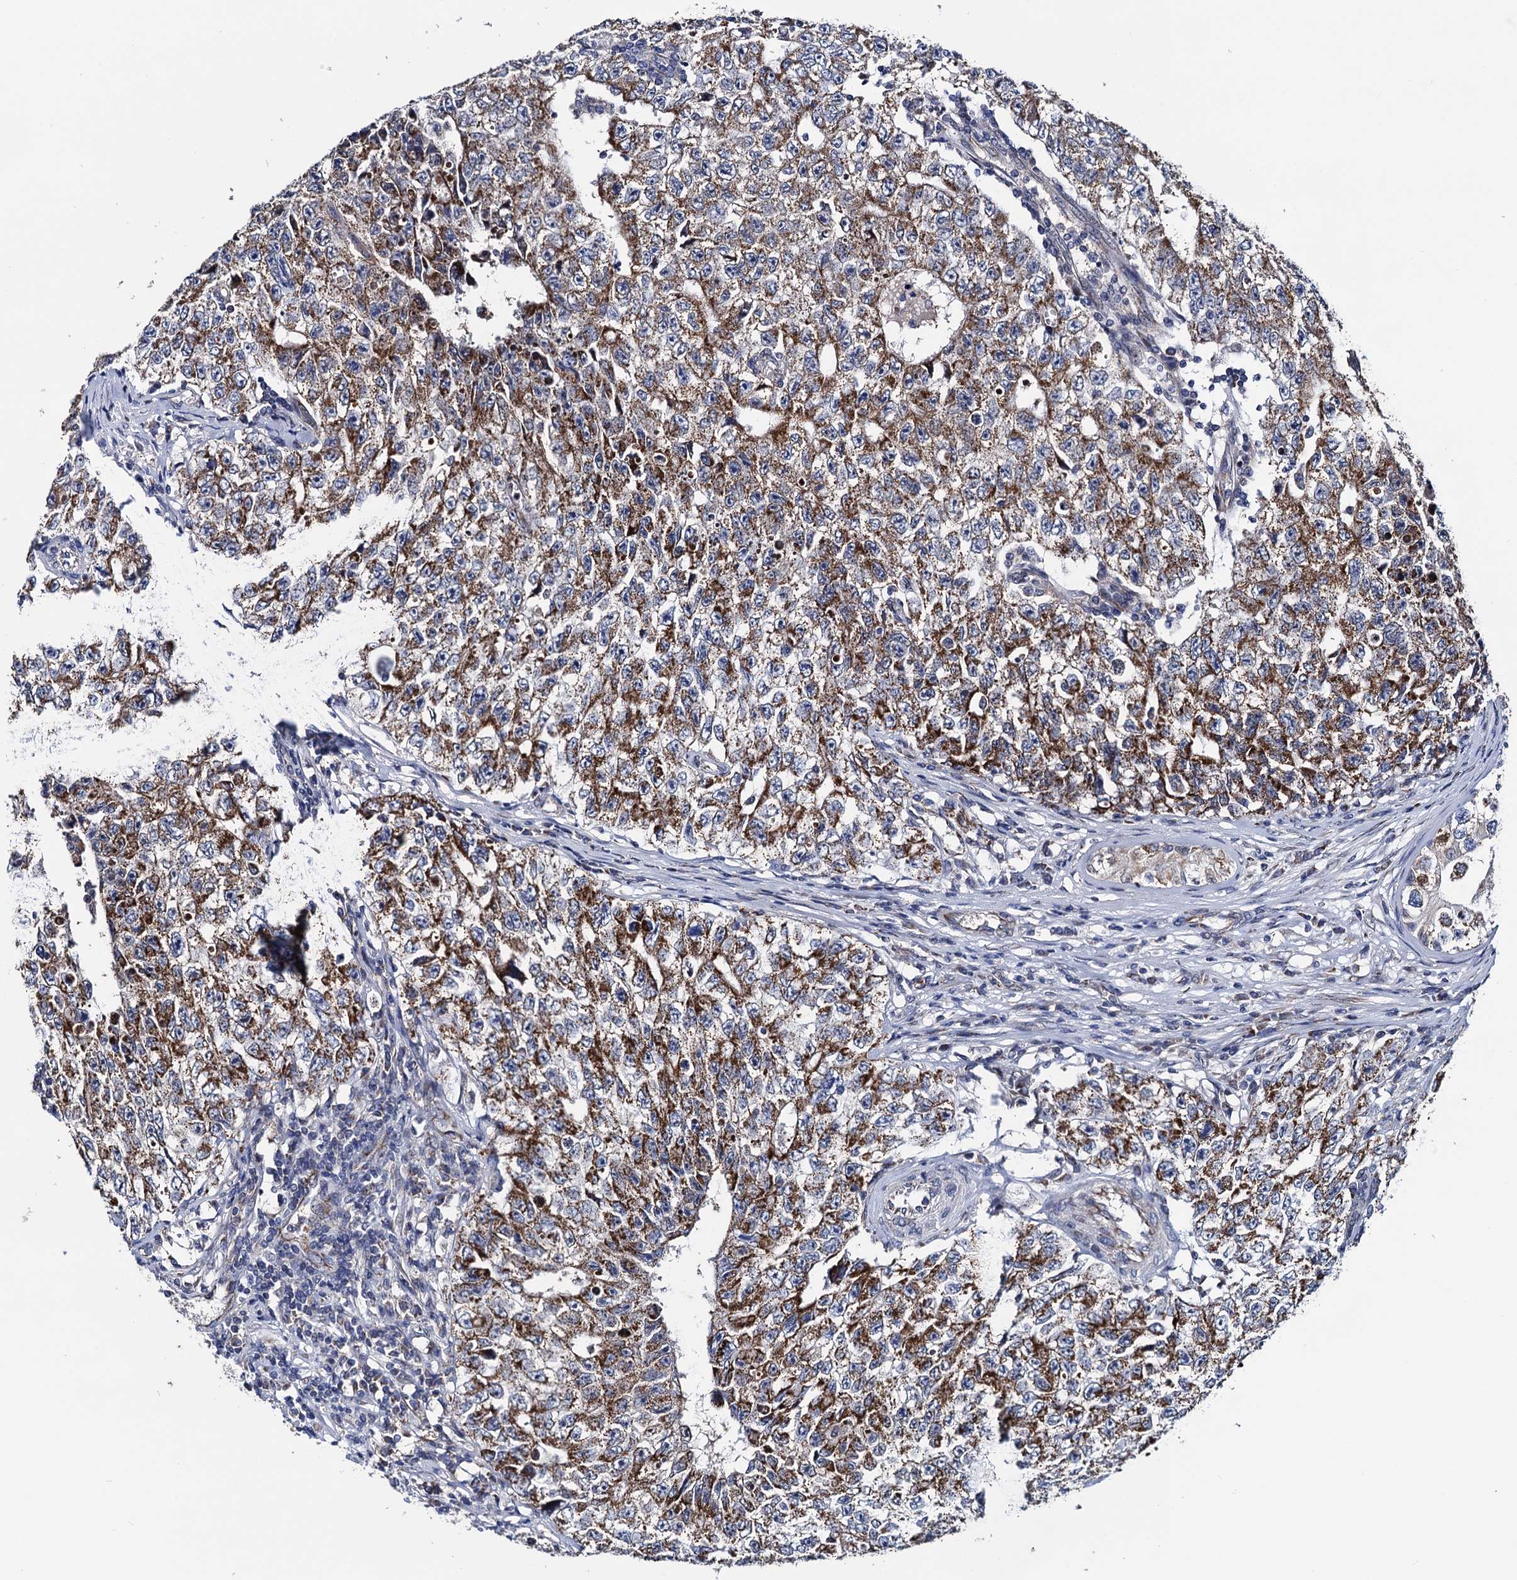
{"staining": {"intensity": "moderate", "quantity": ">75%", "location": "cytoplasmic/membranous"}, "tissue": "testis cancer", "cell_type": "Tumor cells", "image_type": "cancer", "snomed": [{"axis": "morphology", "description": "Carcinoma, Embryonal, NOS"}, {"axis": "topography", "description": "Testis"}], "caption": "Immunohistochemical staining of human testis embryonal carcinoma shows moderate cytoplasmic/membranous protein staining in approximately >75% of tumor cells. (DAB (3,3'-diaminobenzidine) IHC with brightfield microscopy, high magnification).", "gene": "PTCD3", "patient": {"sex": "male", "age": 17}}